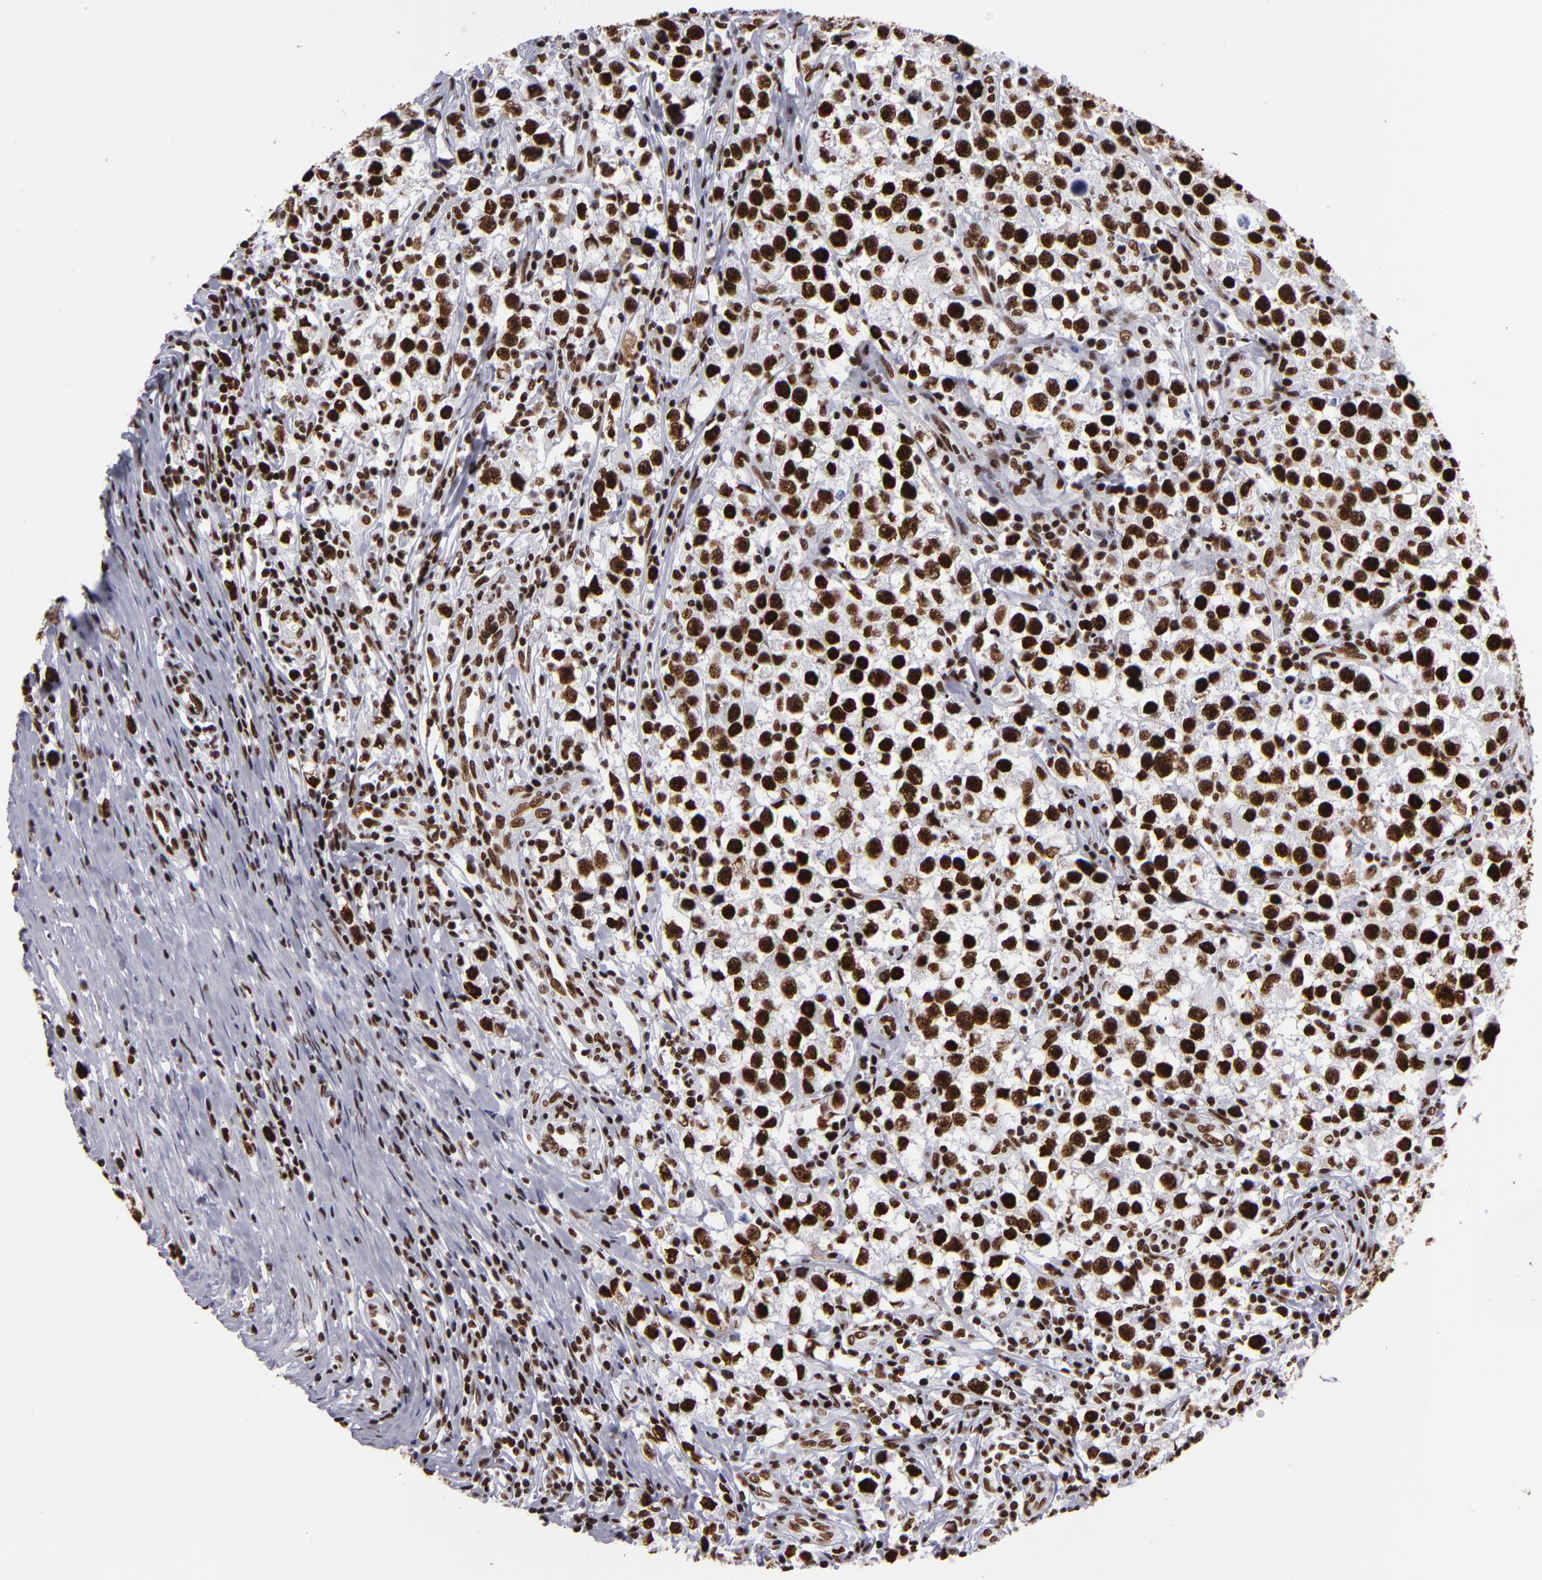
{"staining": {"intensity": "strong", "quantity": ">75%", "location": "nuclear"}, "tissue": "testis cancer", "cell_type": "Tumor cells", "image_type": "cancer", "snomed": [{"axis": "morphology", "description": "Seminoma, NOS"}, {"axis": "topography", "description": "Testis"}], "caption": "Tumor cells exhibit strong nuclear positivity in about >75% of cells in testis cancer (seminoma).", "gene": "SAFB", "patient": {"sex": "male", "age": 35}}